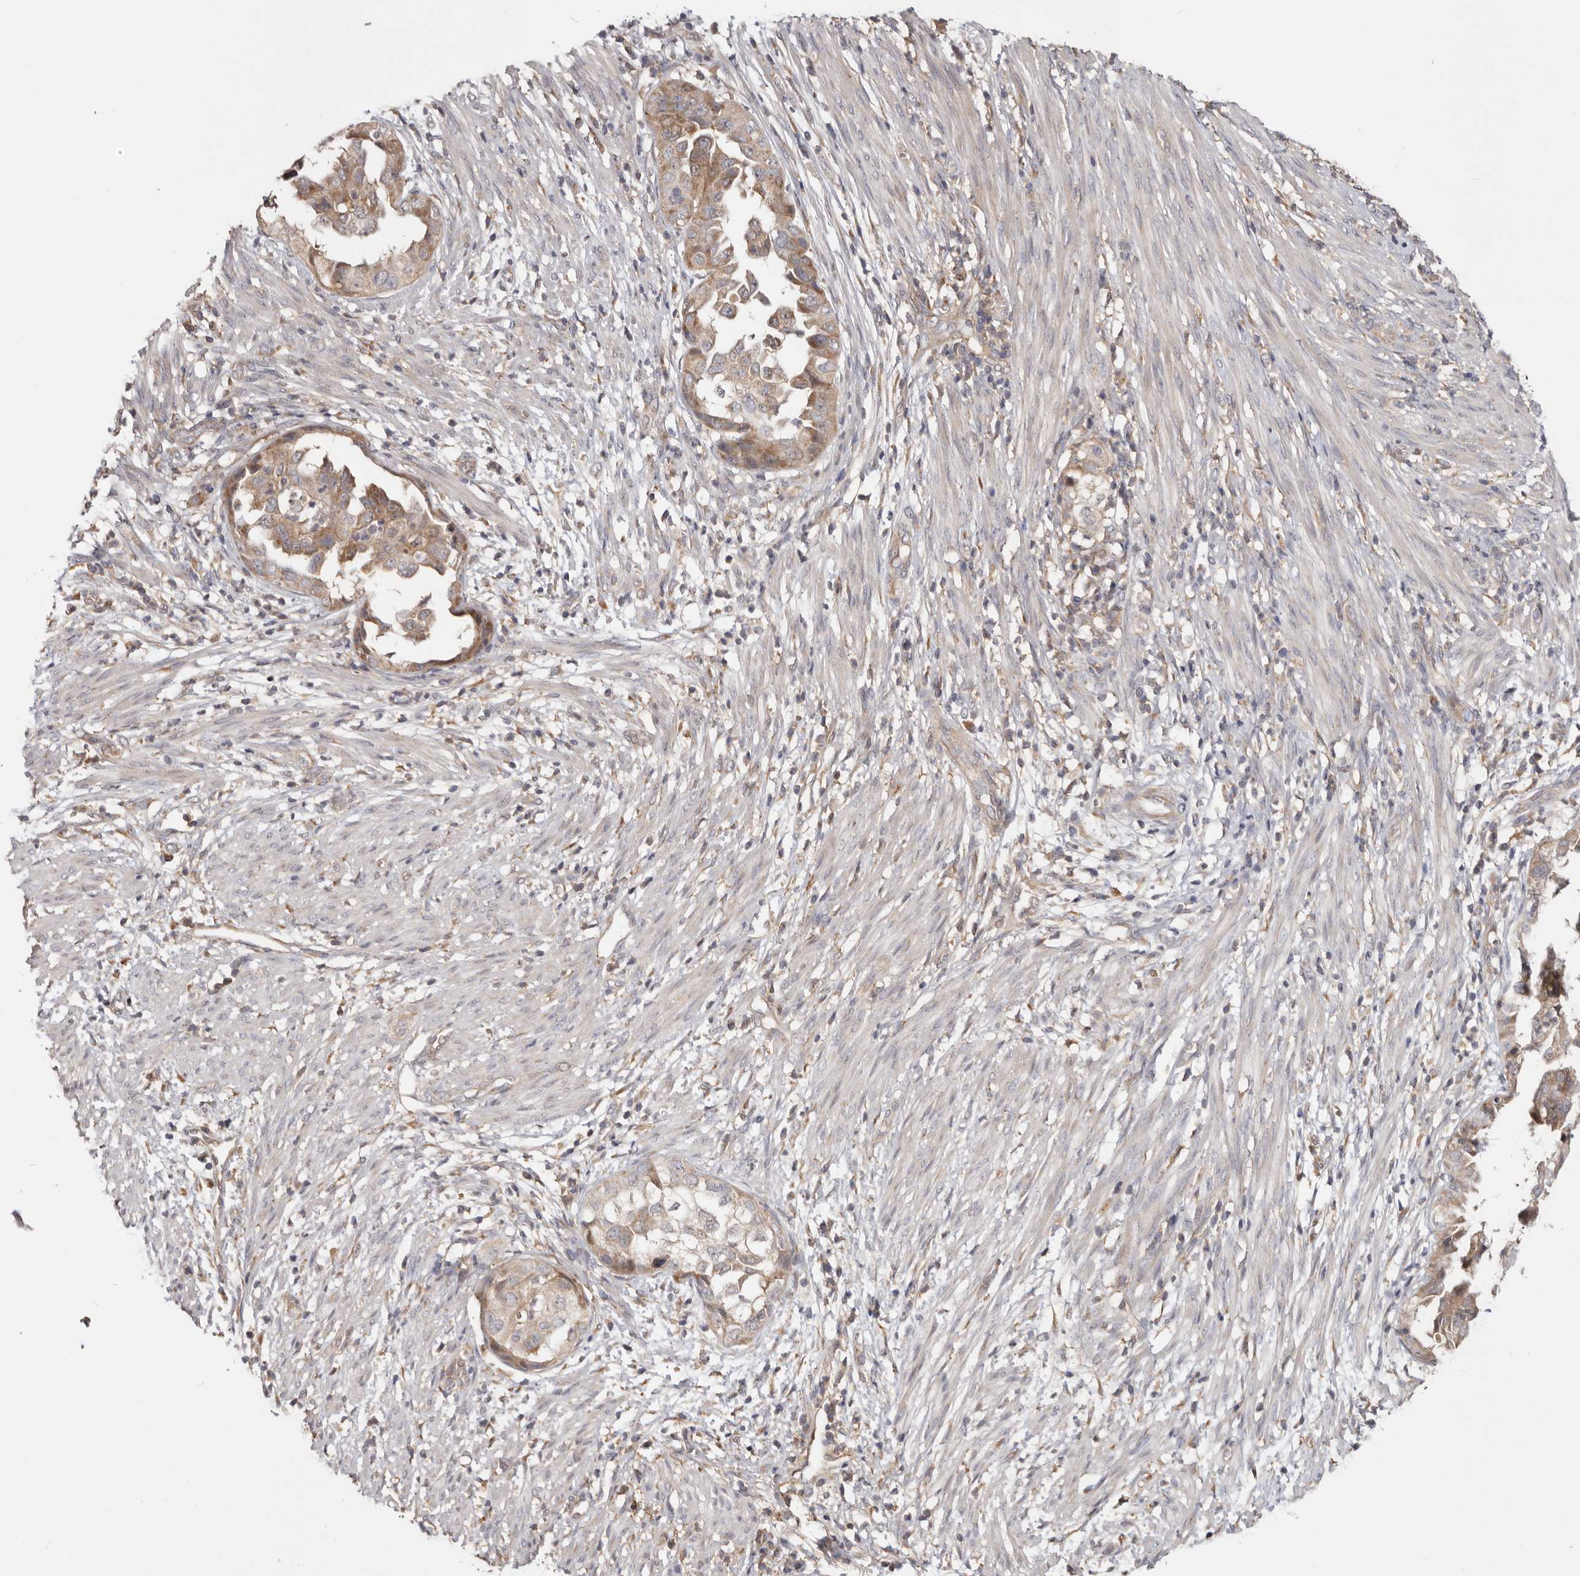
{"staining": {"intensity": "moderate", "quantity": ">75%", "location": "cytoplasmic/membranous"}, "tissue": "endometrial cancer", "cell_type": "Tumor cells", "image_type": "cancer", "snomed": [{"axis": "morphology", "description": "Adenocarcinoma, NOS"}, {"axis": "topography", "description": "Endometrium"}], "caption": "Immunohistochemistry micrograph of human endometrial adenocarcinoma stained for a protein (brown), which demonstrates medium levels of moderate cytoplasmic/membranous expression in about >75% of tumor cells.", "gene": "LRP6", "patient": {"sex": "female", "age": 85}}